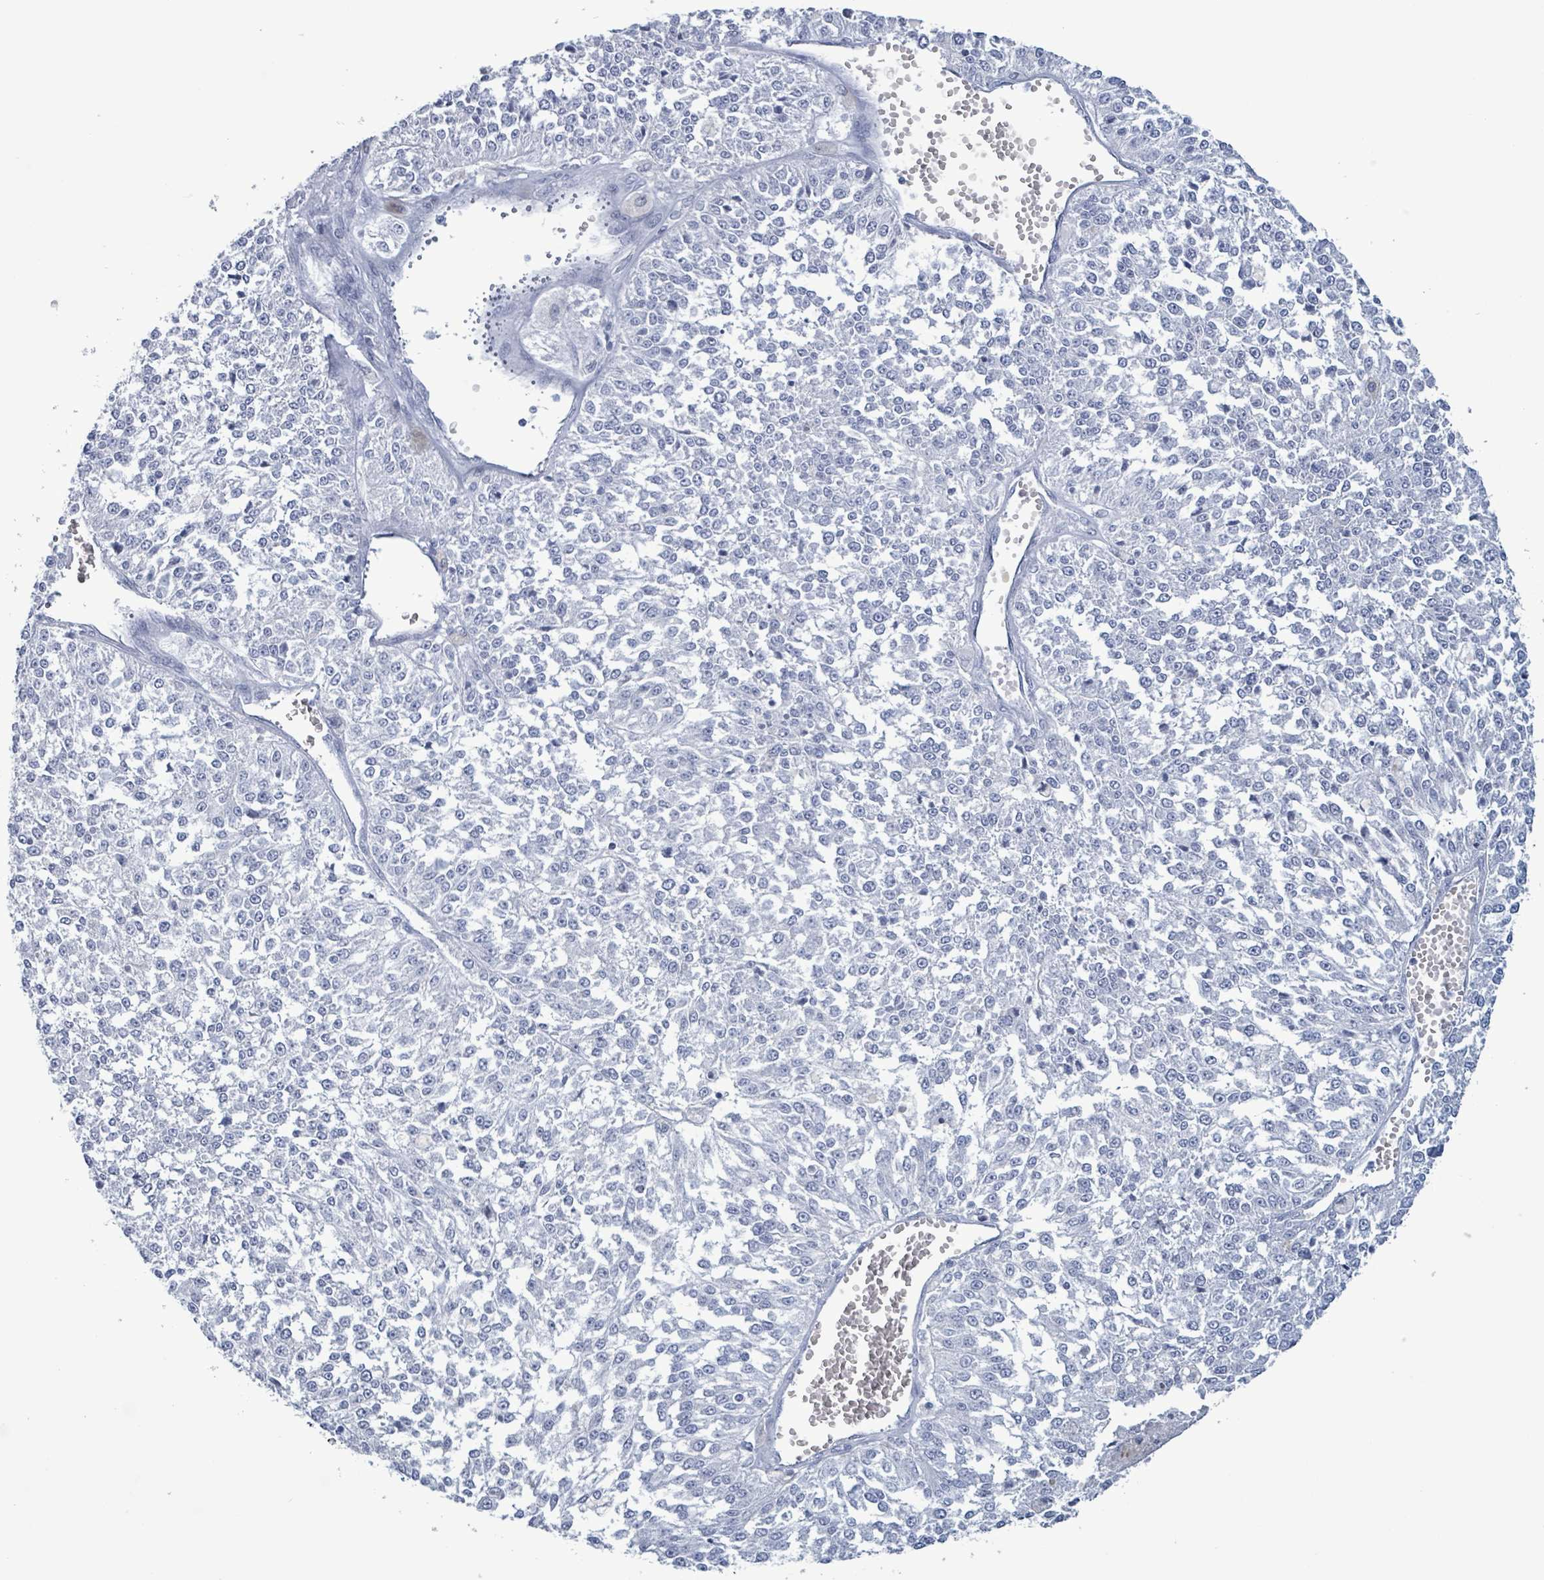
{"staining": {"intensity": "negative", "quantity": "none", "location": "none"}, "tissue": "melanoma", "cell_type": "Tumor cells", "image_type": "cancer", "snomed": [{"axis": "morphology", "description": "Malignant melanoma, NOS"}, {"axis": "topography", "description": "Skin"}], "caption": "IHC photomicrograph of melanoma stained for a protein (brown), which shows no staining in tumor cells.", "gene": "NKX2-1", "patient": {"sex": "female", "age": 64}}